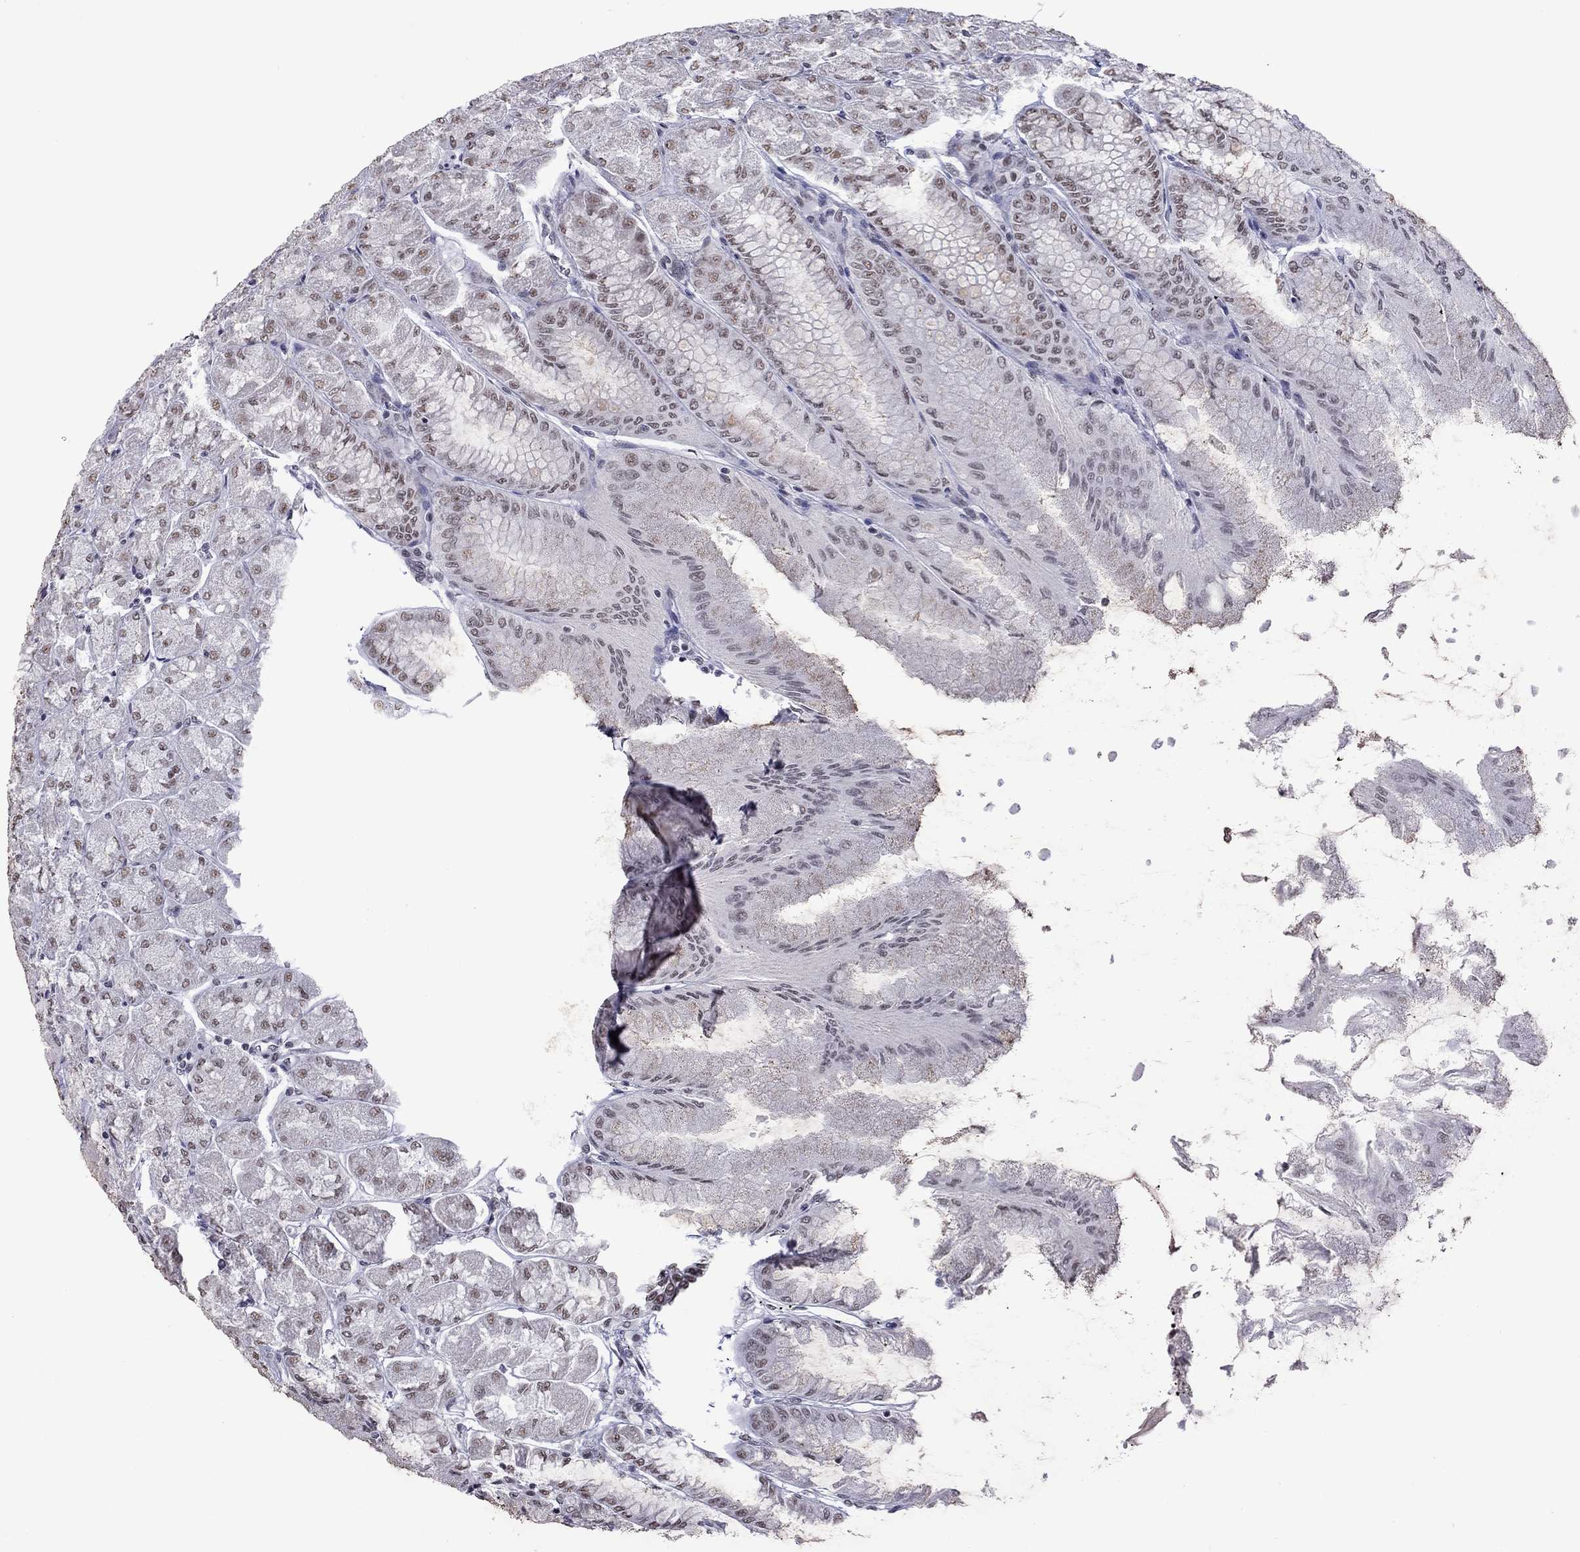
{"staining": {"intensity": "weak", "quantity": "25%-75%", "location": "nuclear"}, "tissue": "stomach", "cell_type": "Glandular cells", "image_type": "normal", "snomed": [{"axis": "morphology", "description": "Normal tissue, NOS"}, {"axis": "topography", "description": "Stomach, upper"}], "caption": "The histopathology image demonstrates staining of benign stomach, revealing weak nuclear protein staining (brown color) within glandular cells.", "gene": "PPP1R3A", "patient": {"sex": "male", "age": 60}}